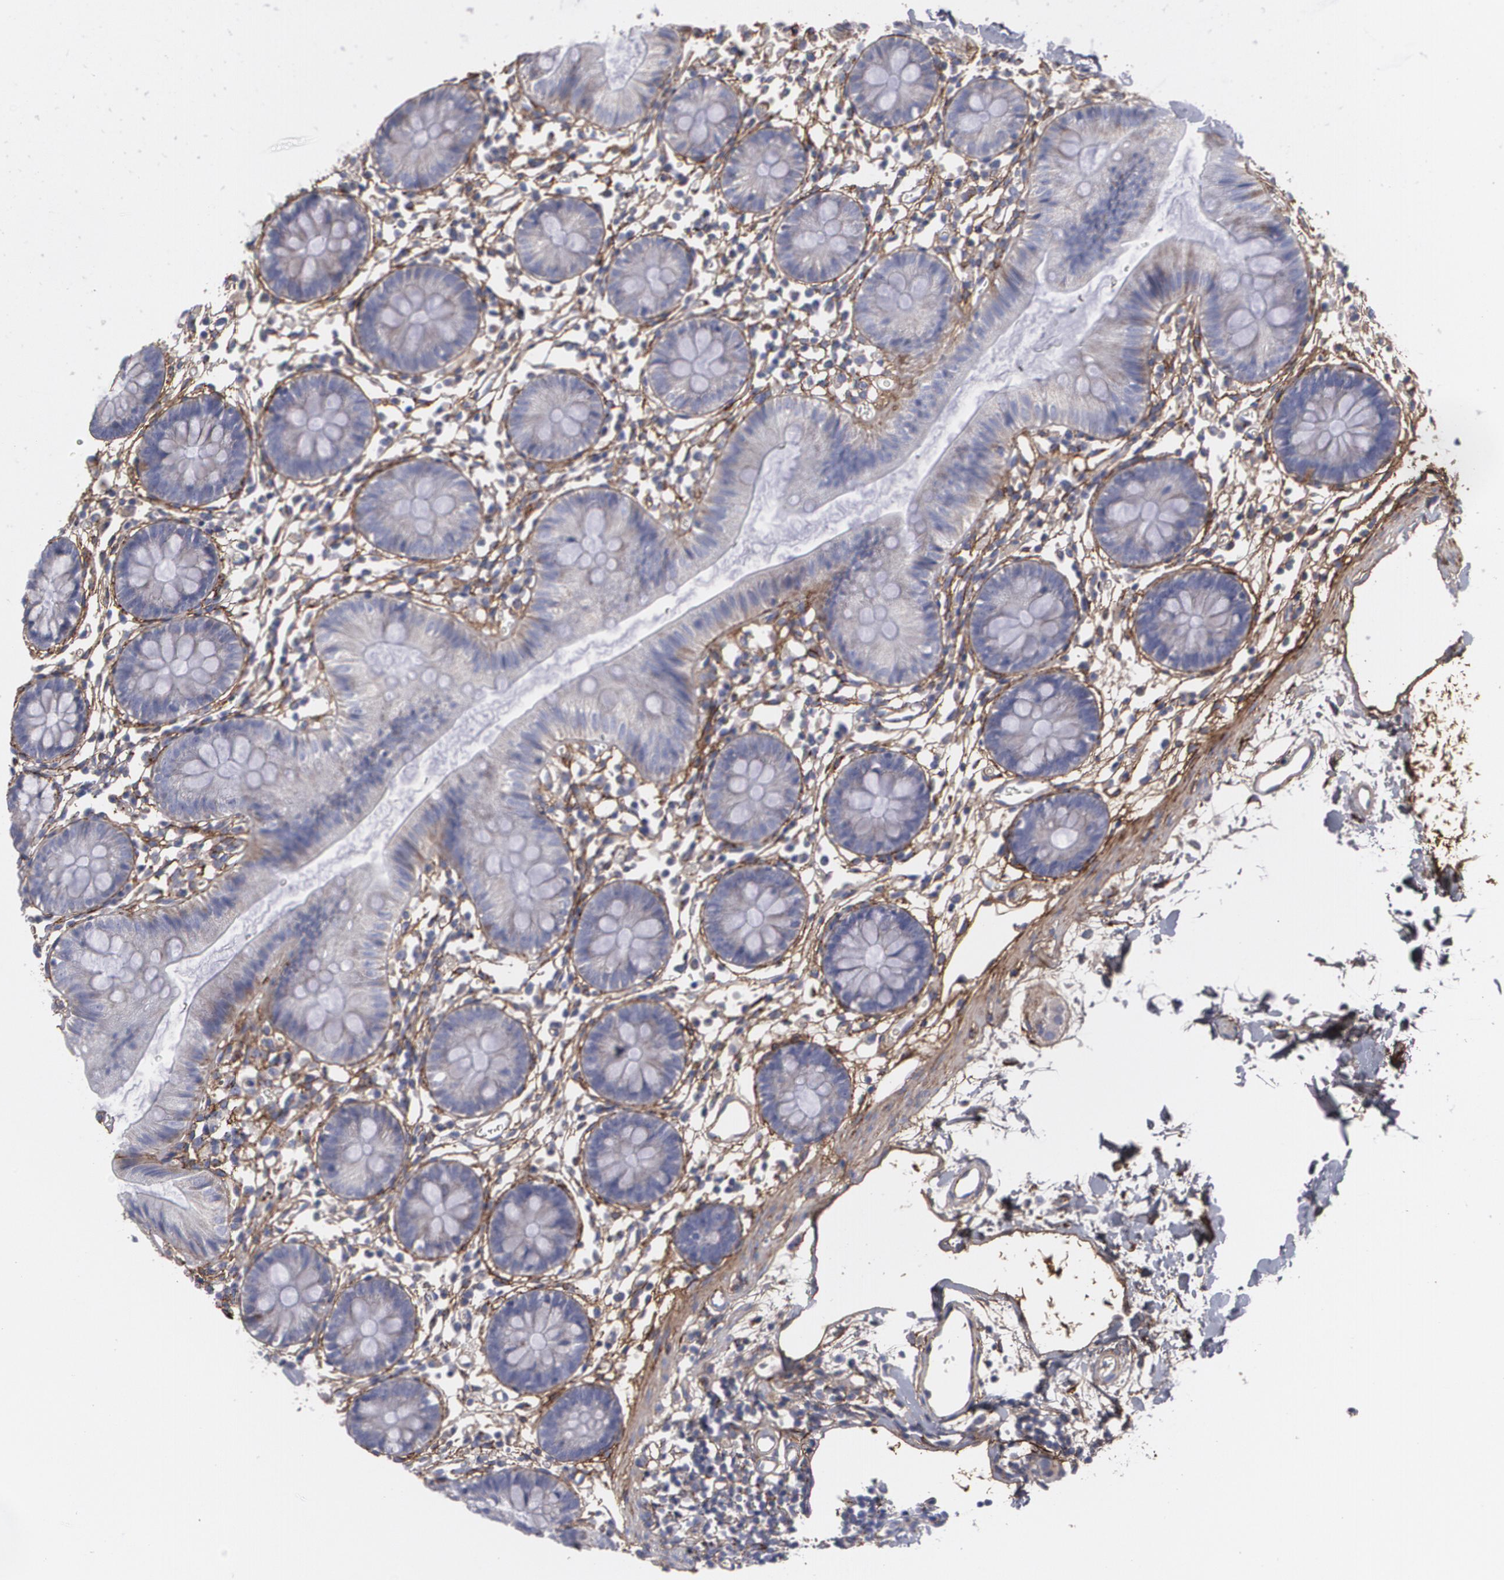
{"staining": {"intensity": "moderate", "quantity": ">75%", "location": "cytoplasmic/membranous"}, "tissue": "colon", "cell_type": "Endothelial cells", "image_type": "normal", "snomed": [{"axis": "morphology", "description": "Normal tissue, NOS"}, {"axis": "topography", "description": "Colon"}], "caption": "An IHC image of benign tissue is shown. Protein staining in brown labels moderate cytoplasmic/membranous positivity in colon within endothelial cells. (DAB (3,3'-diaminobenzidine) IHC with brightfield microscopy, high magnification).", "gene": "FBLN1", "patient": {"sex": "male", "age": 14}}